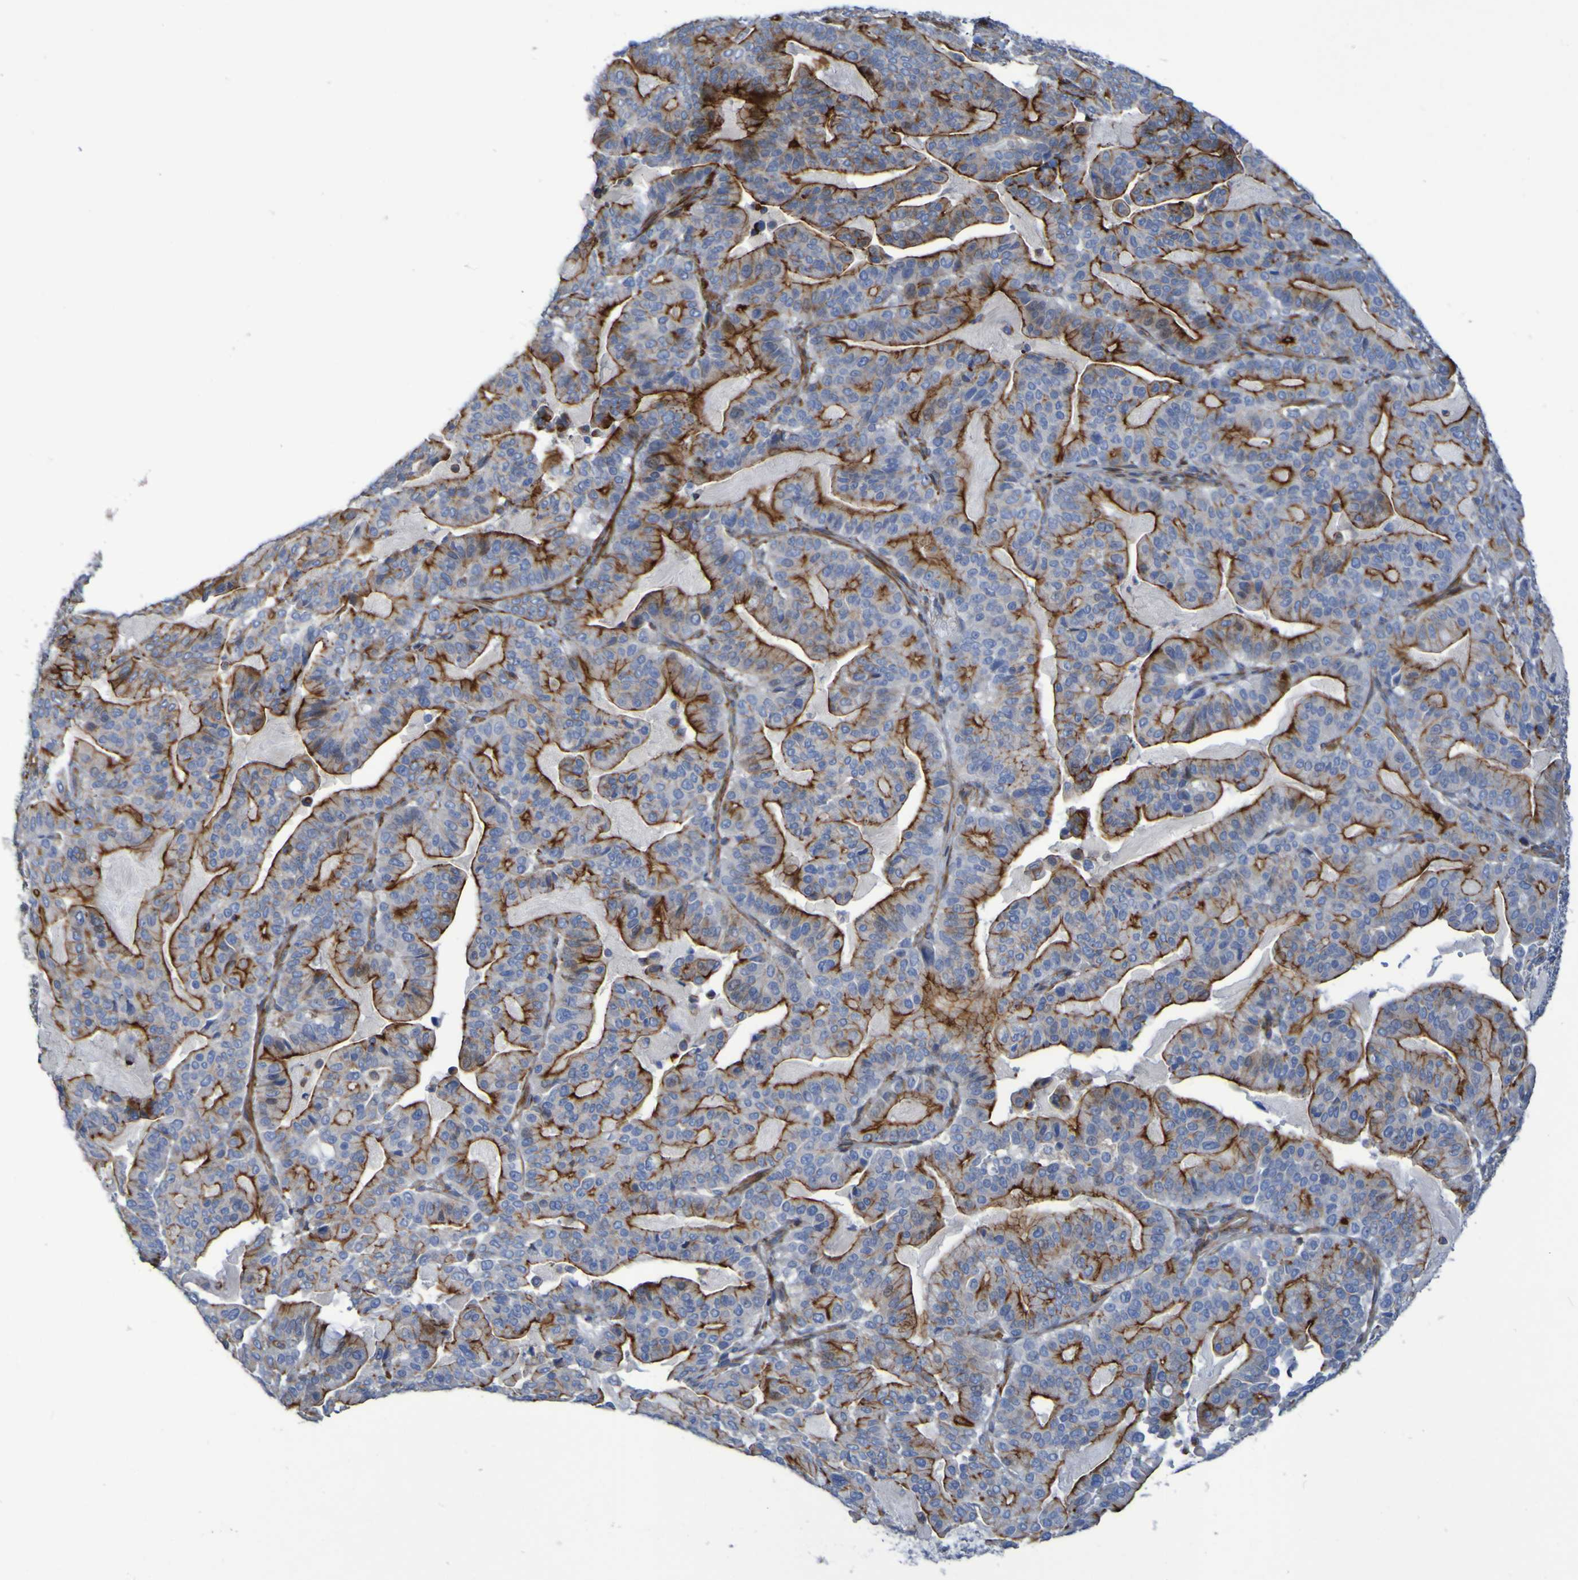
{"staining": {"intensity": "strong", "quantity": ">75%", "location": "cytoplasmic/membranous"}, "tissue": "pancreatic cancer", "cell_type": "Tumor cells", "image_type": "cancer", "snomed": [{"axis": "morphology", "description": "Adenocarcinoma, NOS"}, {"axis": "topography", "description": "Pancreas"}], "caption": "Immunohistochemical staining of human pancreatic adenocarcinoma reveals high levels of strong cytoplasmic/membranous protein positivity in about >75% of tumor cells.", "gene": "RNF182", "patient": {"sex": "male", "age": 63}}